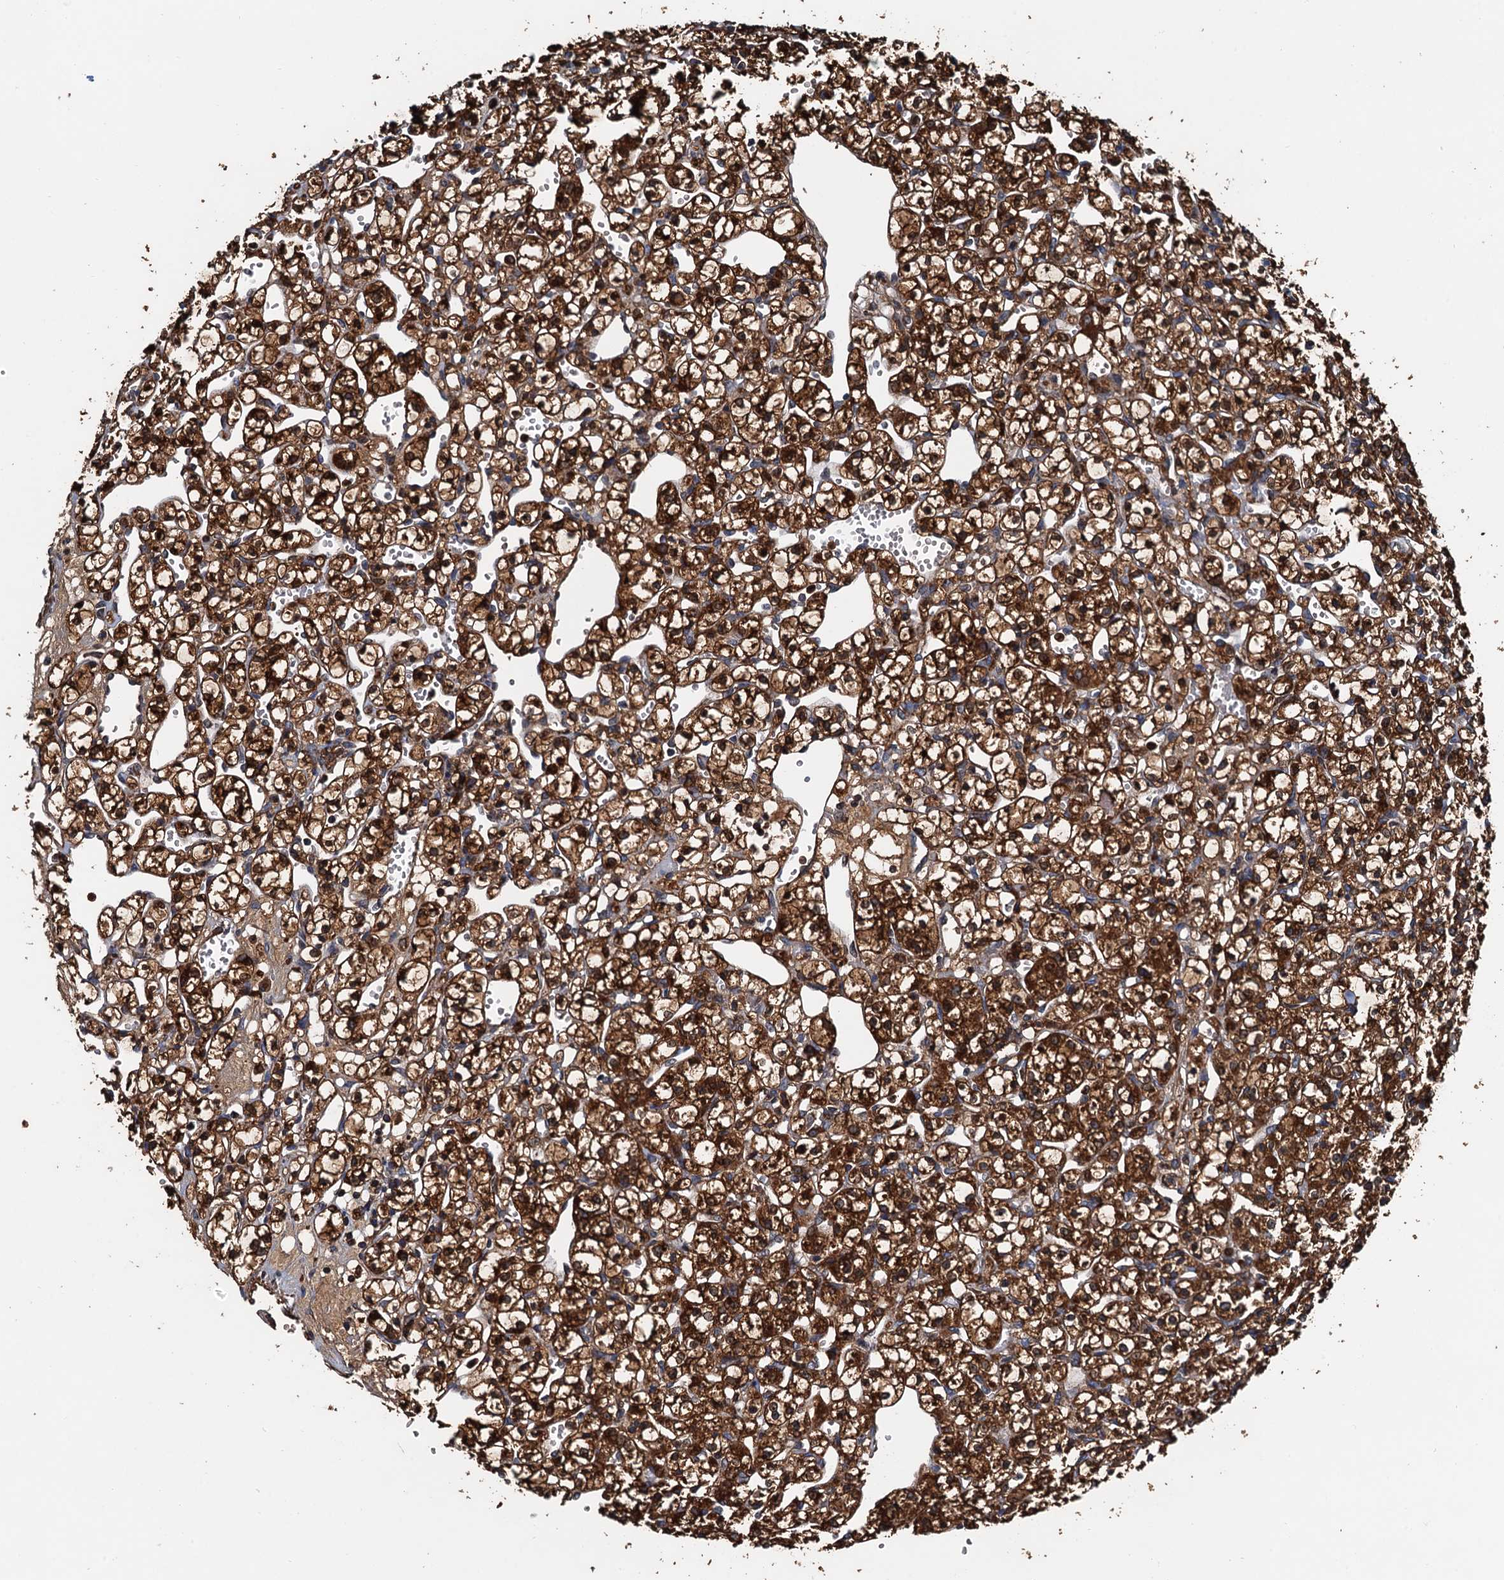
{"staining": {"intensity": "strong", "quantity": ">75%", "location": "cytoplasmic/membranous"}, "tissue": "renal cancer", "cell_type": "Tumor cells", "image_type": "cancer", "snomed": [{"axis": "morphology", "description": "Adenocarcinoma, NOS"}, {"axis": "topography", "description": "Kidney"}], "caption": "Immunohistochemical staining of human adenocarcinoma (renal) exhibits strong cytoplasmic/membranous protein positivity in approximately >75% of tumor cells. (IHC, brightfield microscopy, high magnification).", "gene": "USP6NL", "patient": {"sex": "female", "age": 59}}